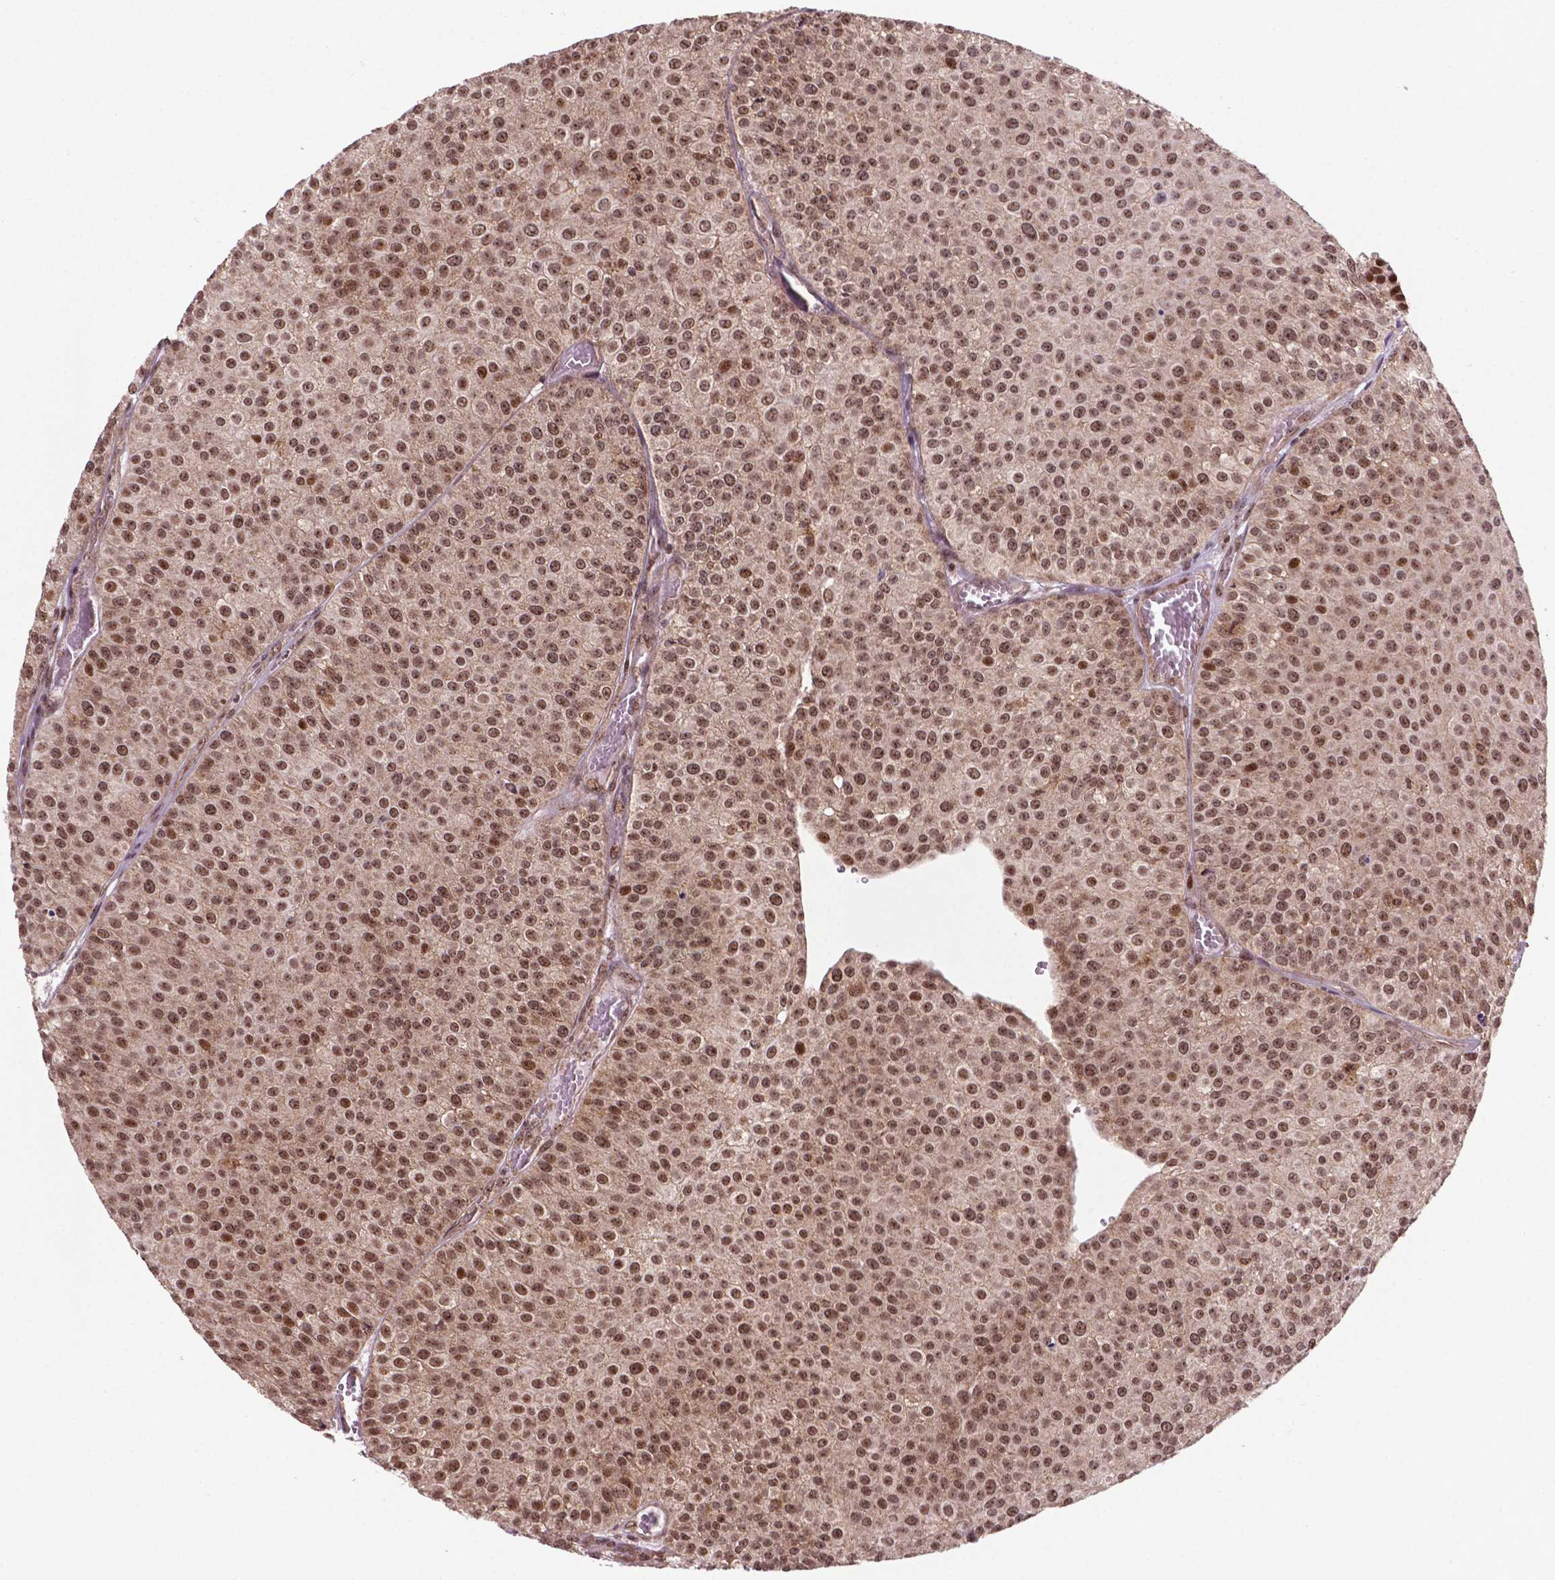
{"staining": {"intensity": "moderate", "quantity": ">75%", "location": "nuclear"}, "tissue": "urothelial cancer", "cell_type": "Tumor cells", "image_type": "cancer", "snomed": [{"axis": "morphology", "description": "Urothelial carcinoma, Low grade"}, {"axis": "topography", "description": "Urinary bladder"}], "caption": "Urothelial cancer stained with DAB immunohistochemistry (IHC) demonstrates medium levels of moderate nuclear expression in about >75% of tumor cells.", "gene": "CSNK2A1", "patient": {"sex": "female", "age": 87}}